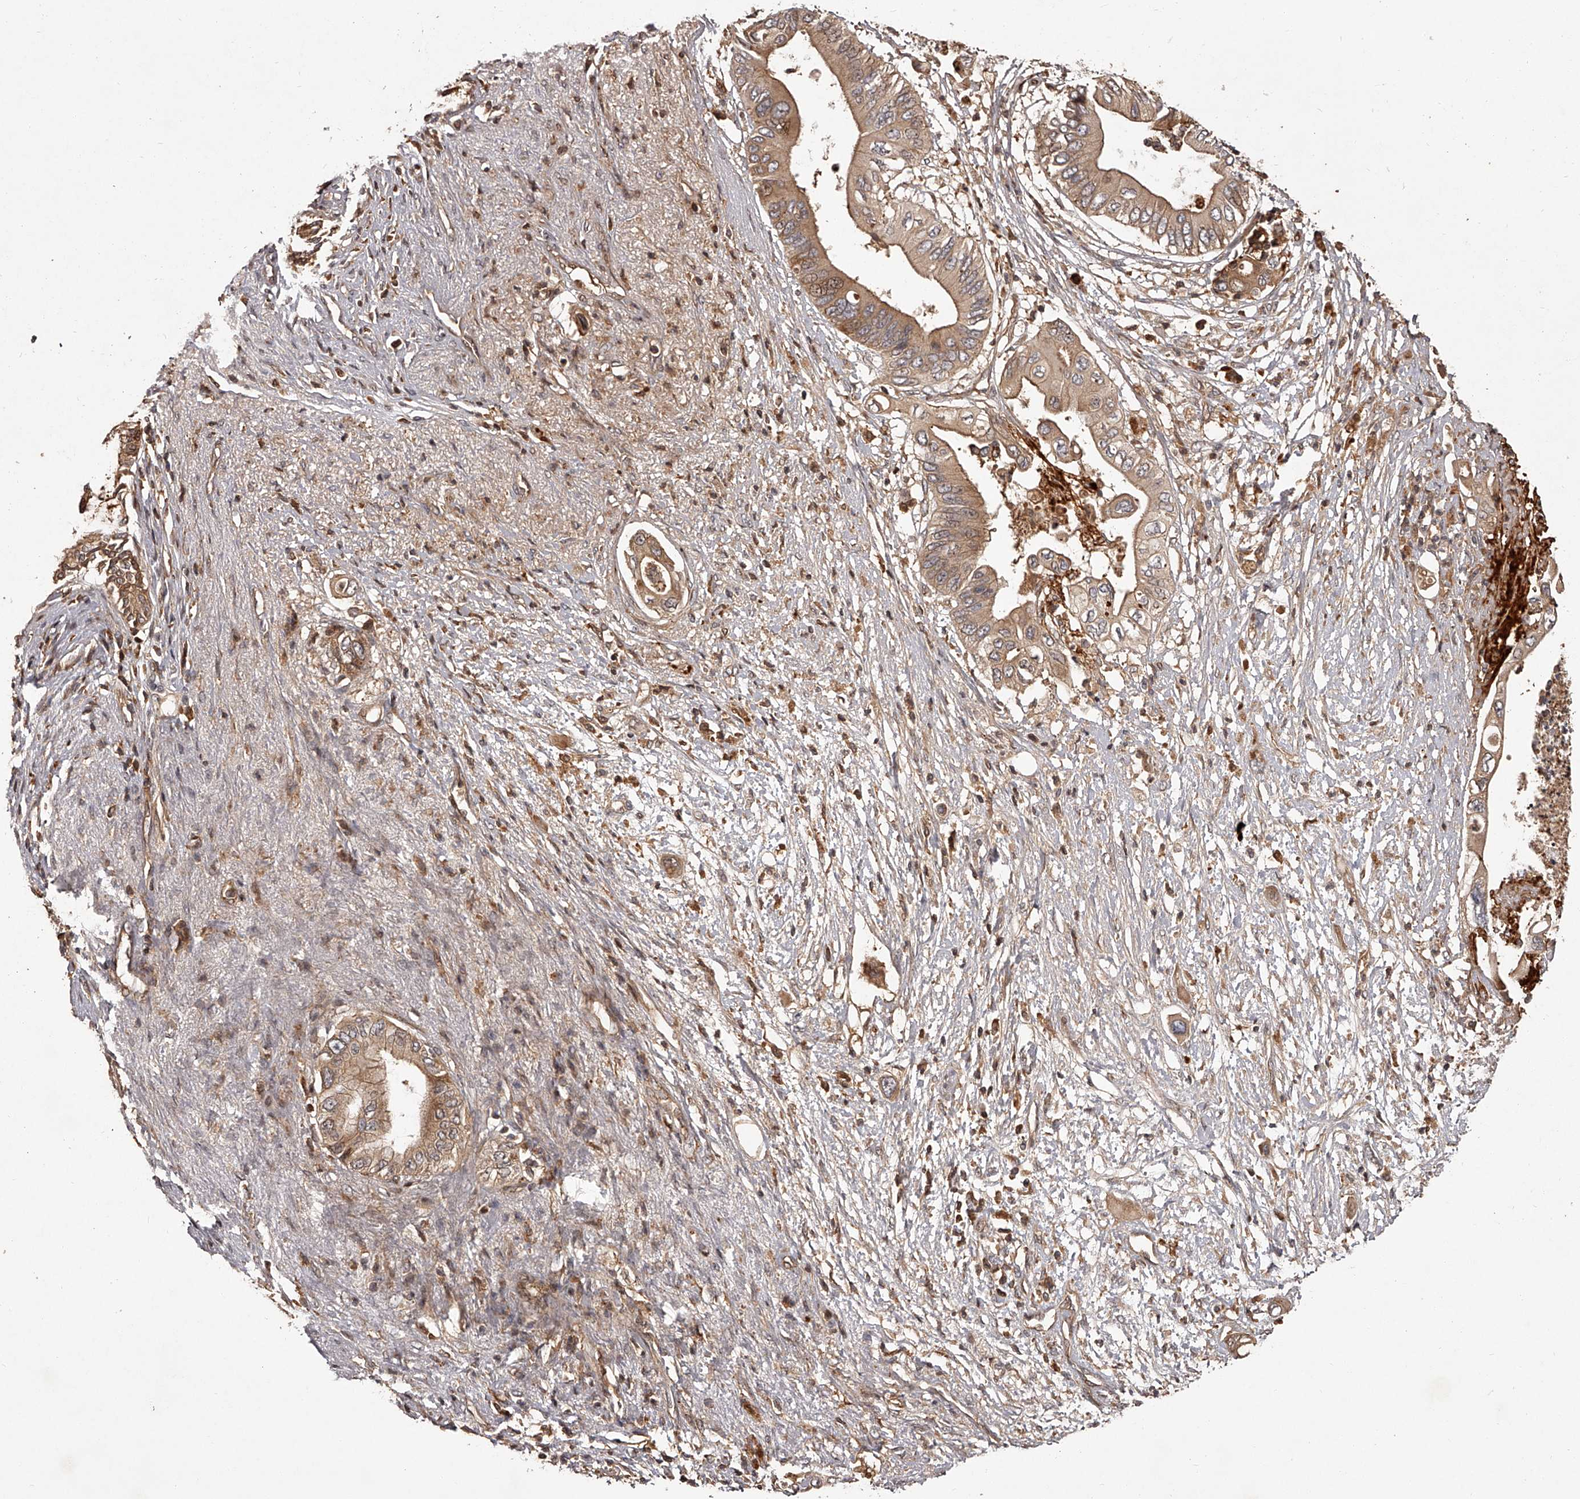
{"staining": {"intensity": "moderate", "quantity": ">75%", "location": "cytoplasmic/membranous"}, "tissue": "pancreatic cancer", "cell_type": "Tumor cells", "image_type": "cancer", "snomed": [{"axis": "morphology", "description": "Adenocarcinoma, NOS"}, {"axis": "topography", "description": "Pancreas"}], "caption": "Pancreatic cancer (adenocarcinoma) tissue demonstrates moderate cytoplasmic/membranous positivity in approximately >75% of tumor cells", "gene": "CRYZL1", "patient": {"sex": "male", "age": 66}}